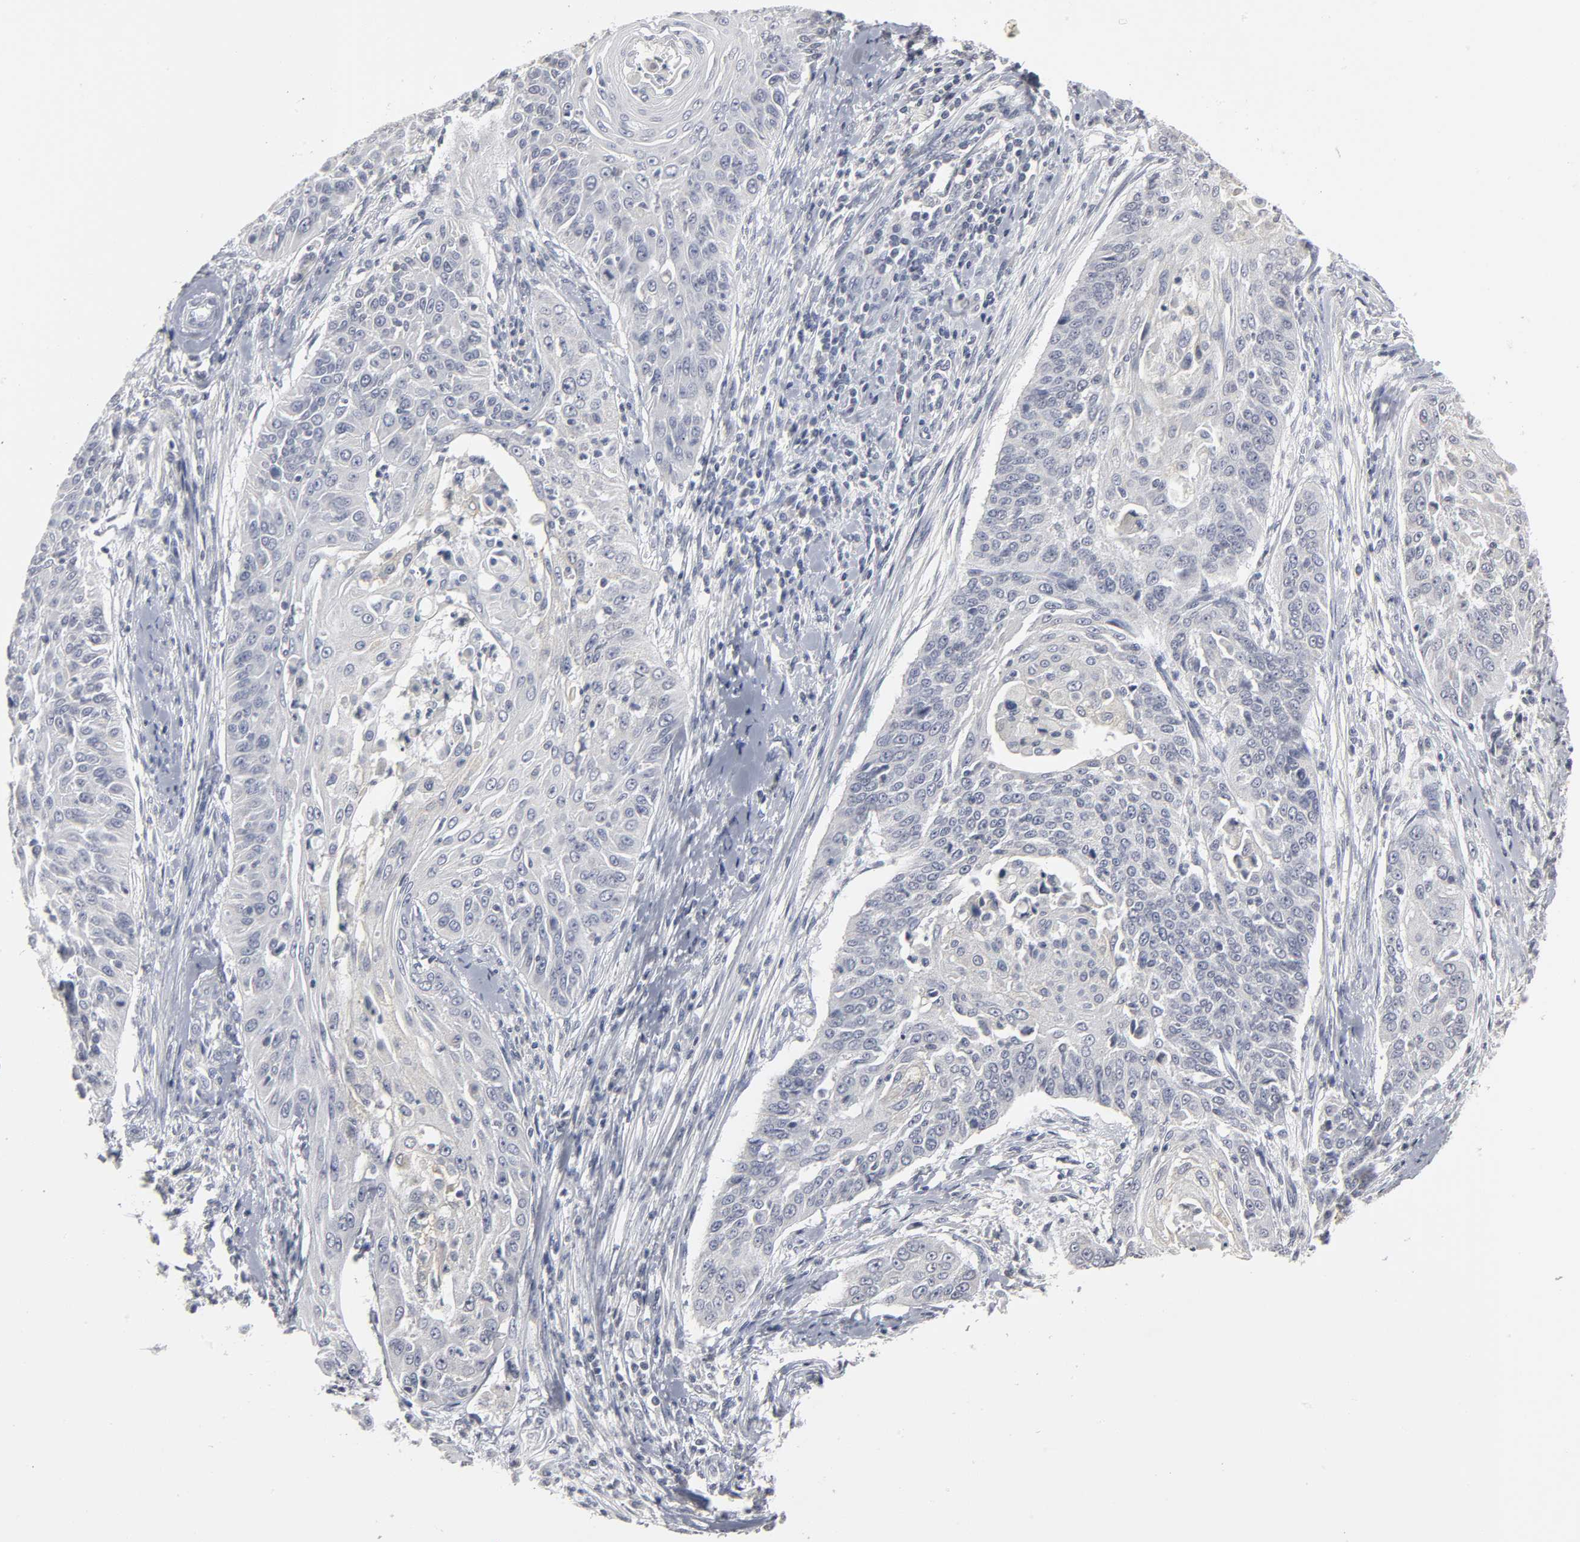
{"staining": {"intensity": "negative", "quantity": "none", "location": "none"}, "tissue": "cervical cancer", "cell_type": "Tumor cells", "image_type": "cancer", "snomed": [{"axis": "morphology", "description": "Squamous cell carcinoma, NOS"}, {"axis": "topography", "description": "Cervix"}], "caption": "Immunohistochemistry (IHC) photomicrograph of human cervical squamous cell carcinoma stained for a protein (brown), which reveals no positivity in tumor cells.", "gene": "TCAP", "patient": {"sex": "female", "age": 33}}